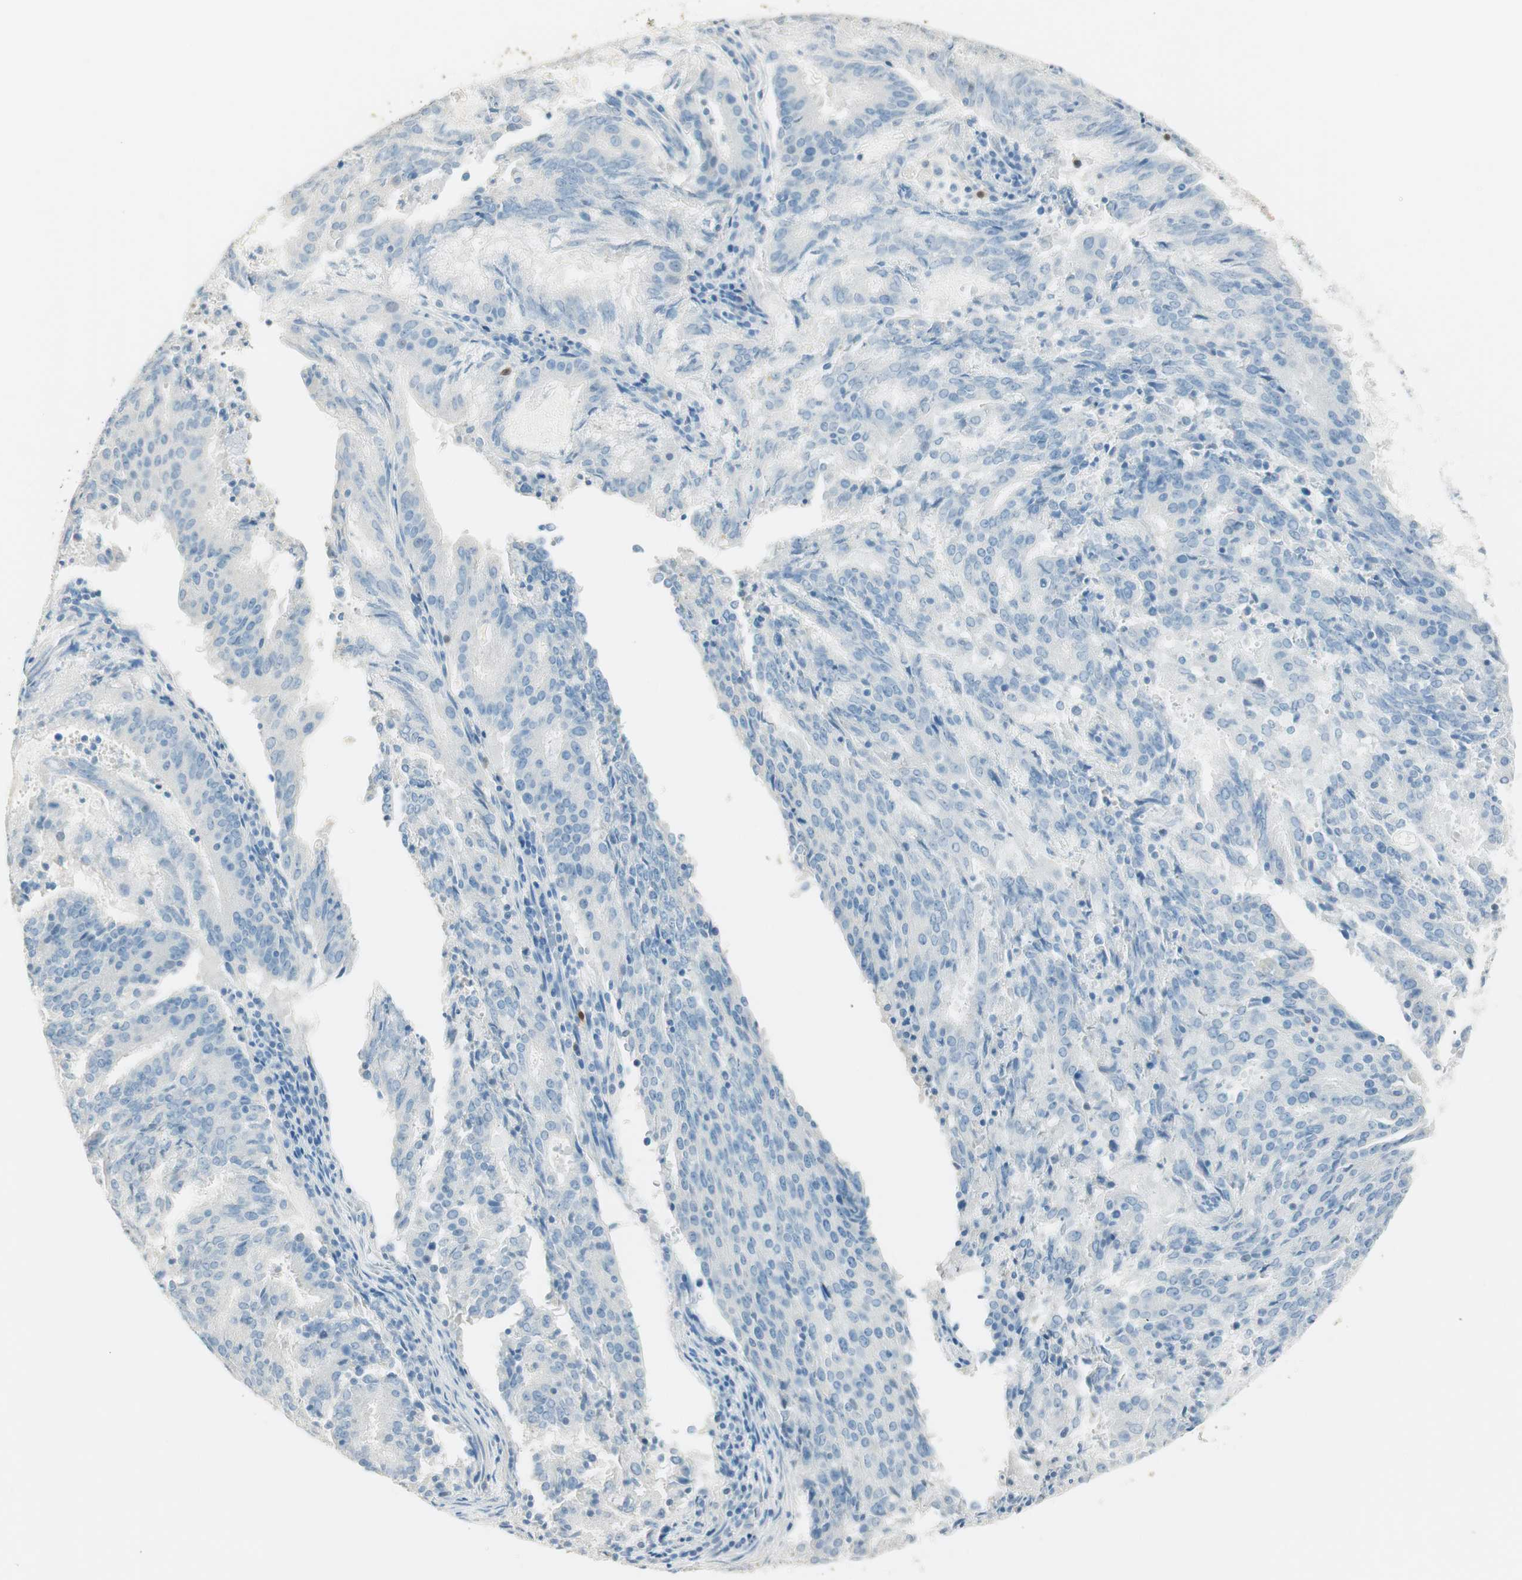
{"staining": {"intensity": "negative", "quantity": "none", "location": "none"}, "tissue": "cervical cancer", "cell_type": "Tumor cells", "image_type": "cancer", "snomed": [{"axis": "morphology", "description": "Adenocarcinoma, NOS"}, {"axis": "topography", "description": "Cervix"}], "caption": "IHC photomicrograph of neoplastic tissue: adenocarcinoma (cervical) stained with DAB displays no significant protein expression in tumor cells.", "gene": "HPGD", "patient": {"sex": "female", "age": 44}}